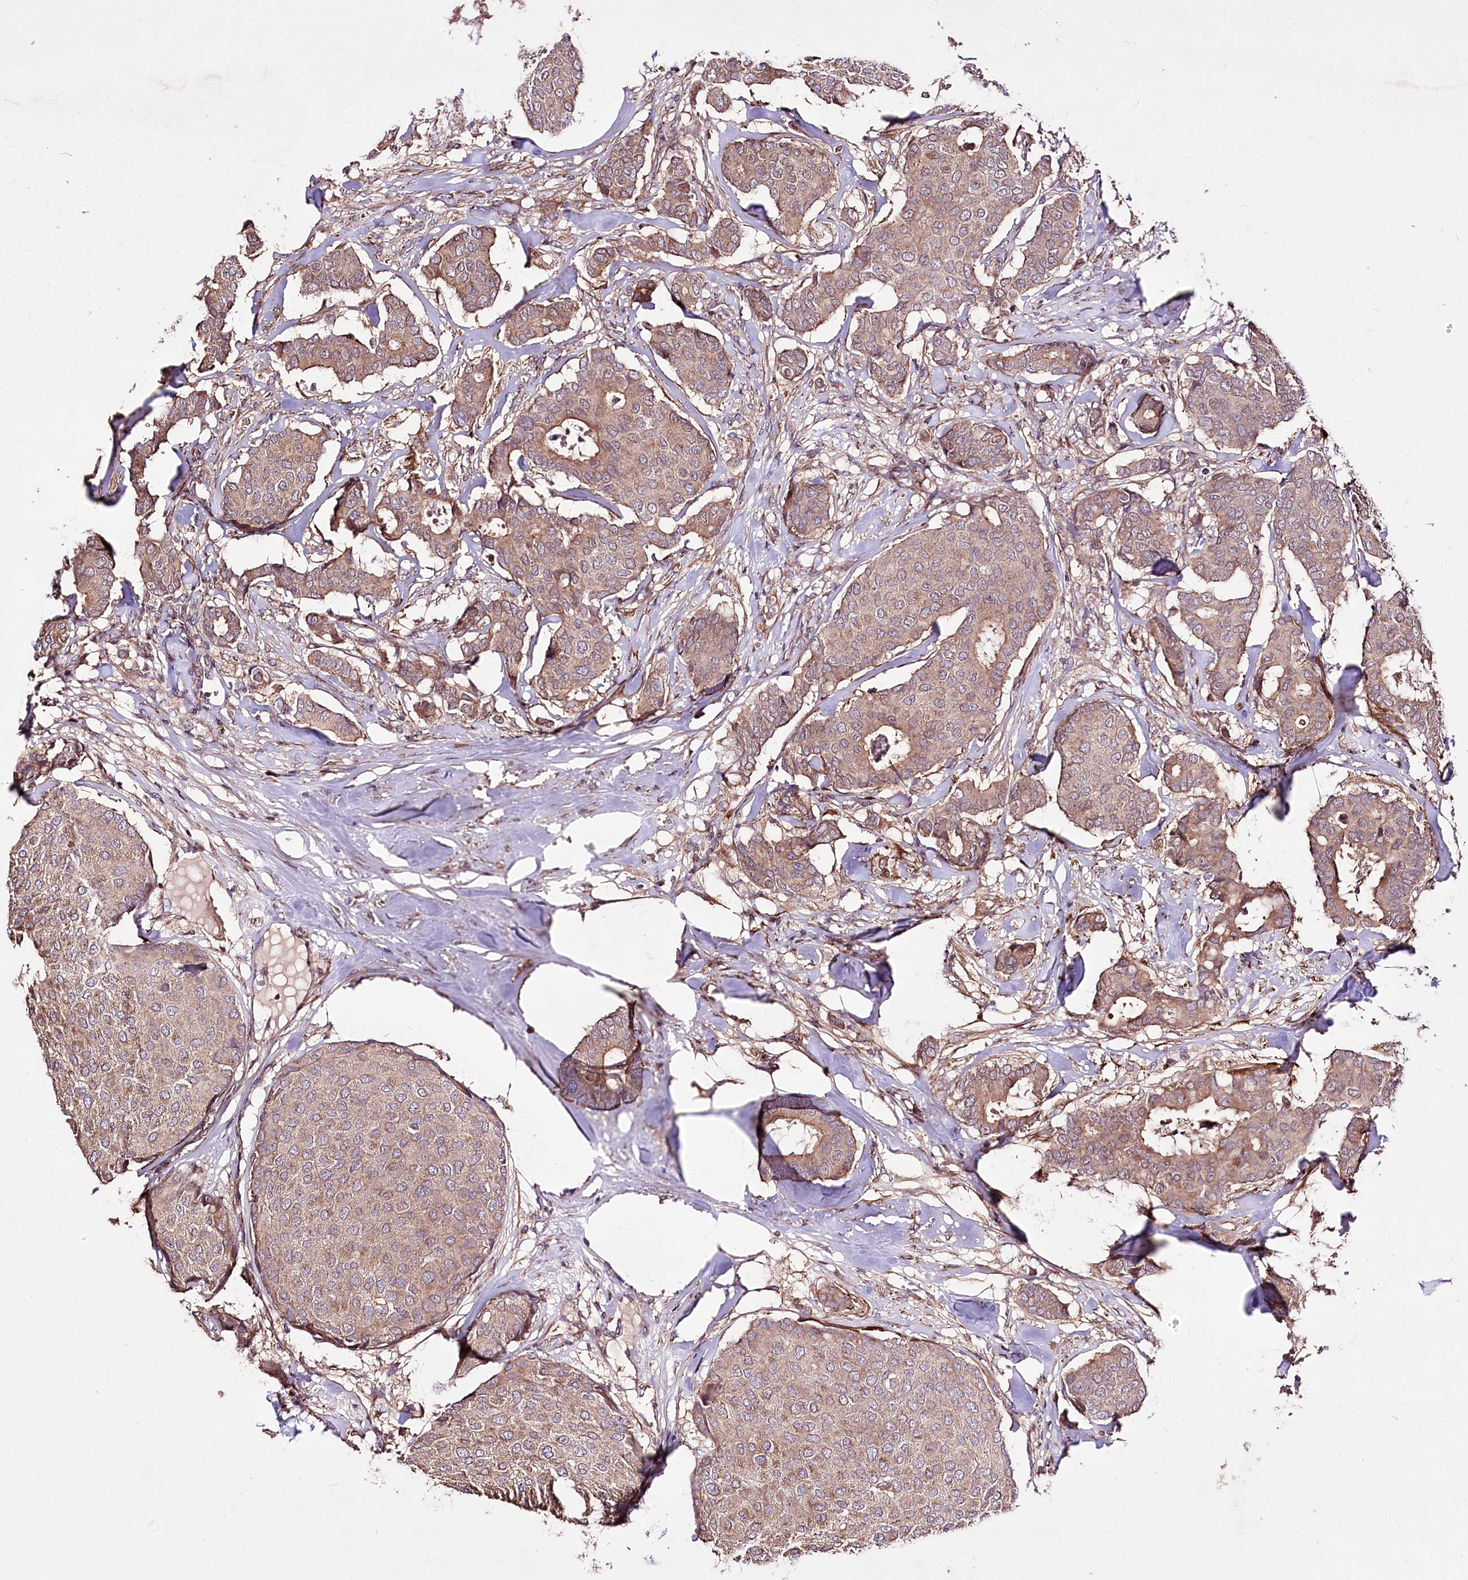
{"staining": {"intensity": "moderate", "quantity": "<25%", "location": "cytoplasmic/membranous"}, "tissue": "breast cancer", "cell_type": "Tumor cells", "image_type": "cancer", "snomed": [{"axis": "morphology", "description": "Duct carcinoma"}, {"axis": "topography", "description": "Breast"}], "caption": "Immunohistochemistry of human breast cancer (intraductal carcinoma) displays low levels of moderate cytoplasmic/membranous staining in approximately <25% of tumor cells.", "gene": "WWC1", "patient": {"sex": "female", "age": 75}}